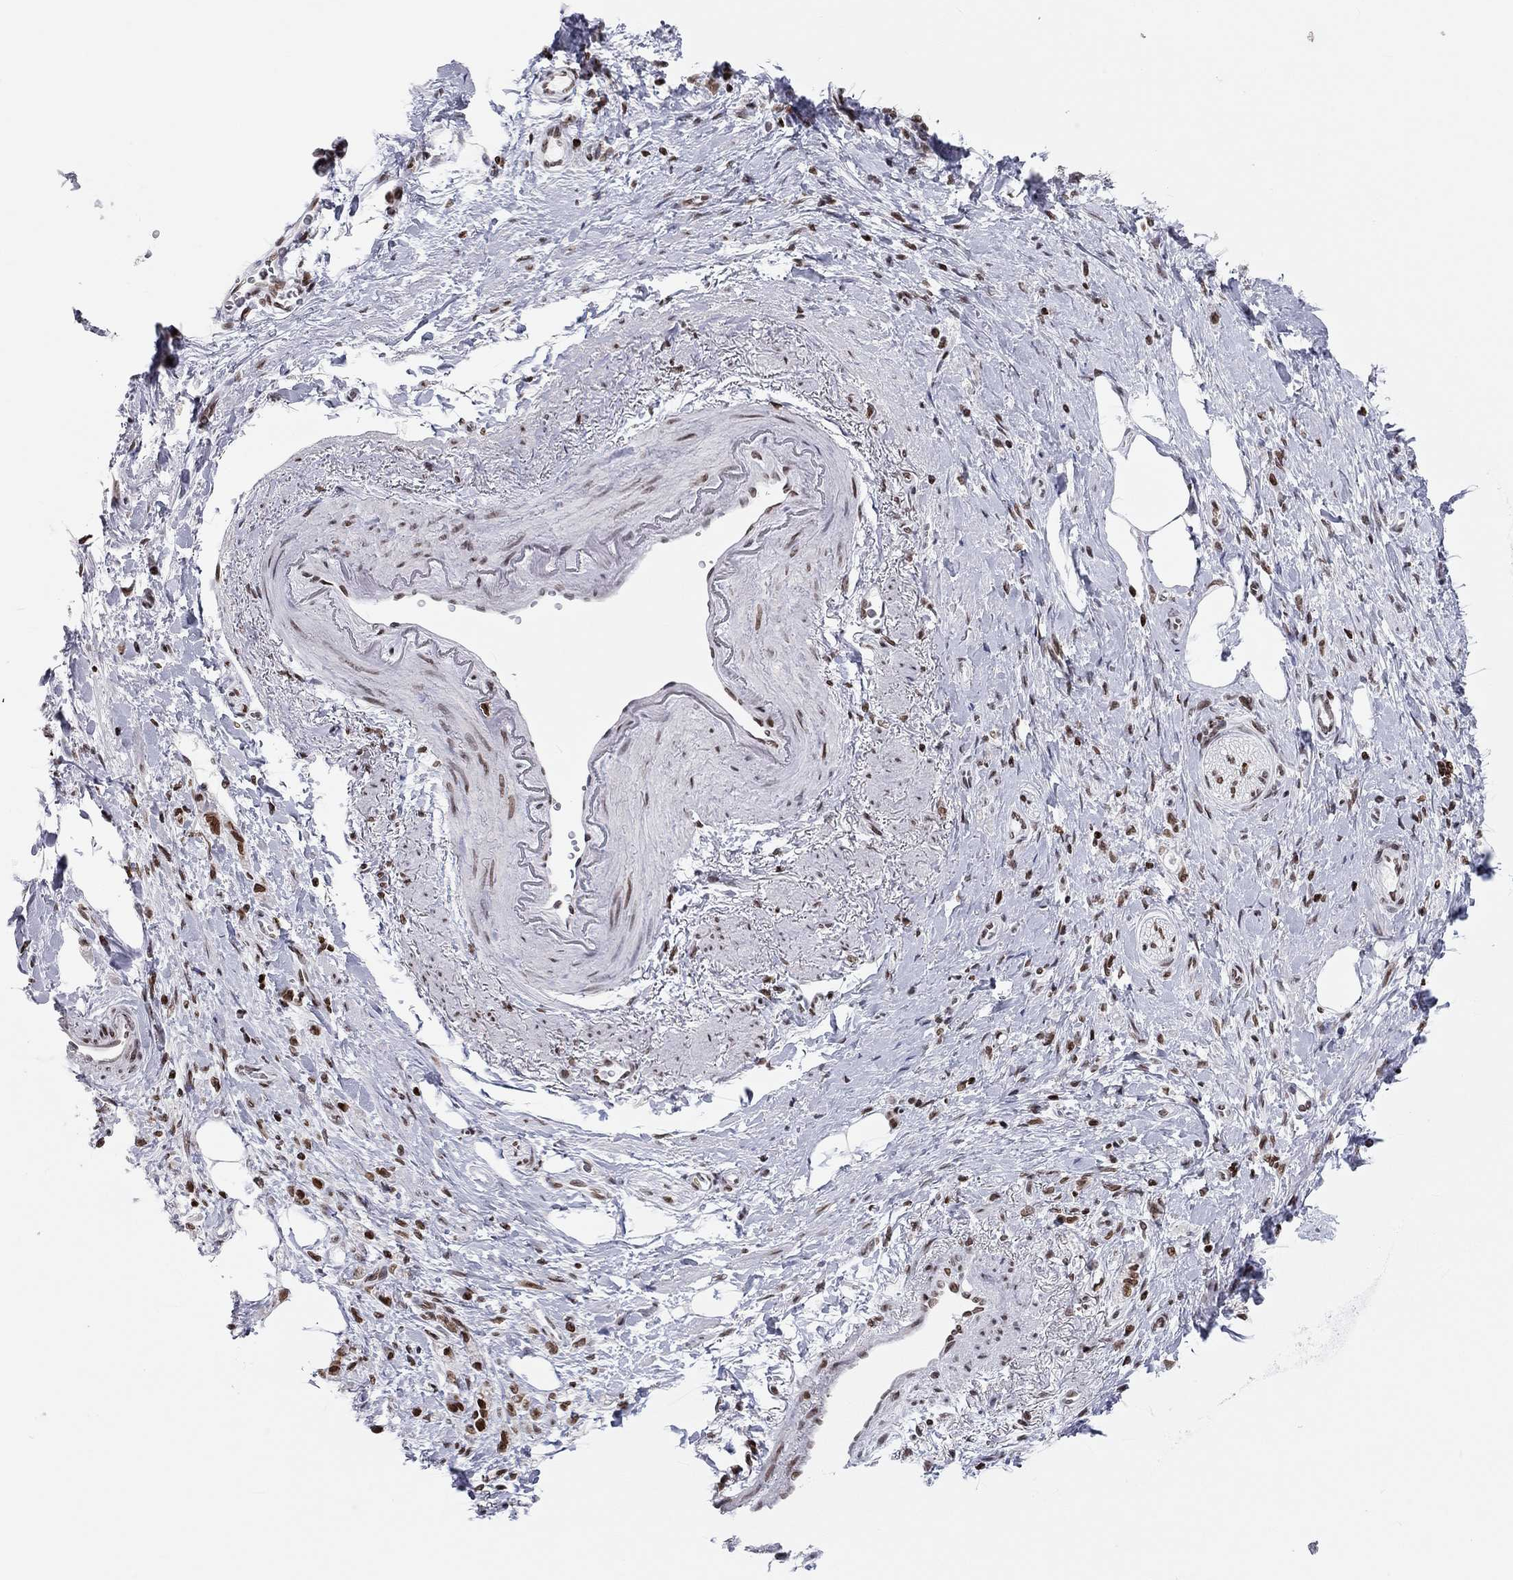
{"staining": {"intensity": "moderate", "quantity": ">75%", "location": "nuclear"}, "tissue": "stomach cancer", "cell_type": "Tumor cells", "image_type": "cancer", "snomed": [{"axis": "morphology", "description": "Adenocarcinoma, NOS"}, {"axis": "topography", "description": "Stomach"}], "caption": "Stomach cancer tissue displays moderate nuclear positivity in approximately >75% of tumor cells, visualized by immunohistochemistry. Using DAB (3,3'-diaminobenzidine) (brown) and hematoxylin (blue) stains, captured at high magnification using brightfield microscopy.", "gene": "H2AX", "patient": {"sex": "male", "age": 77}}